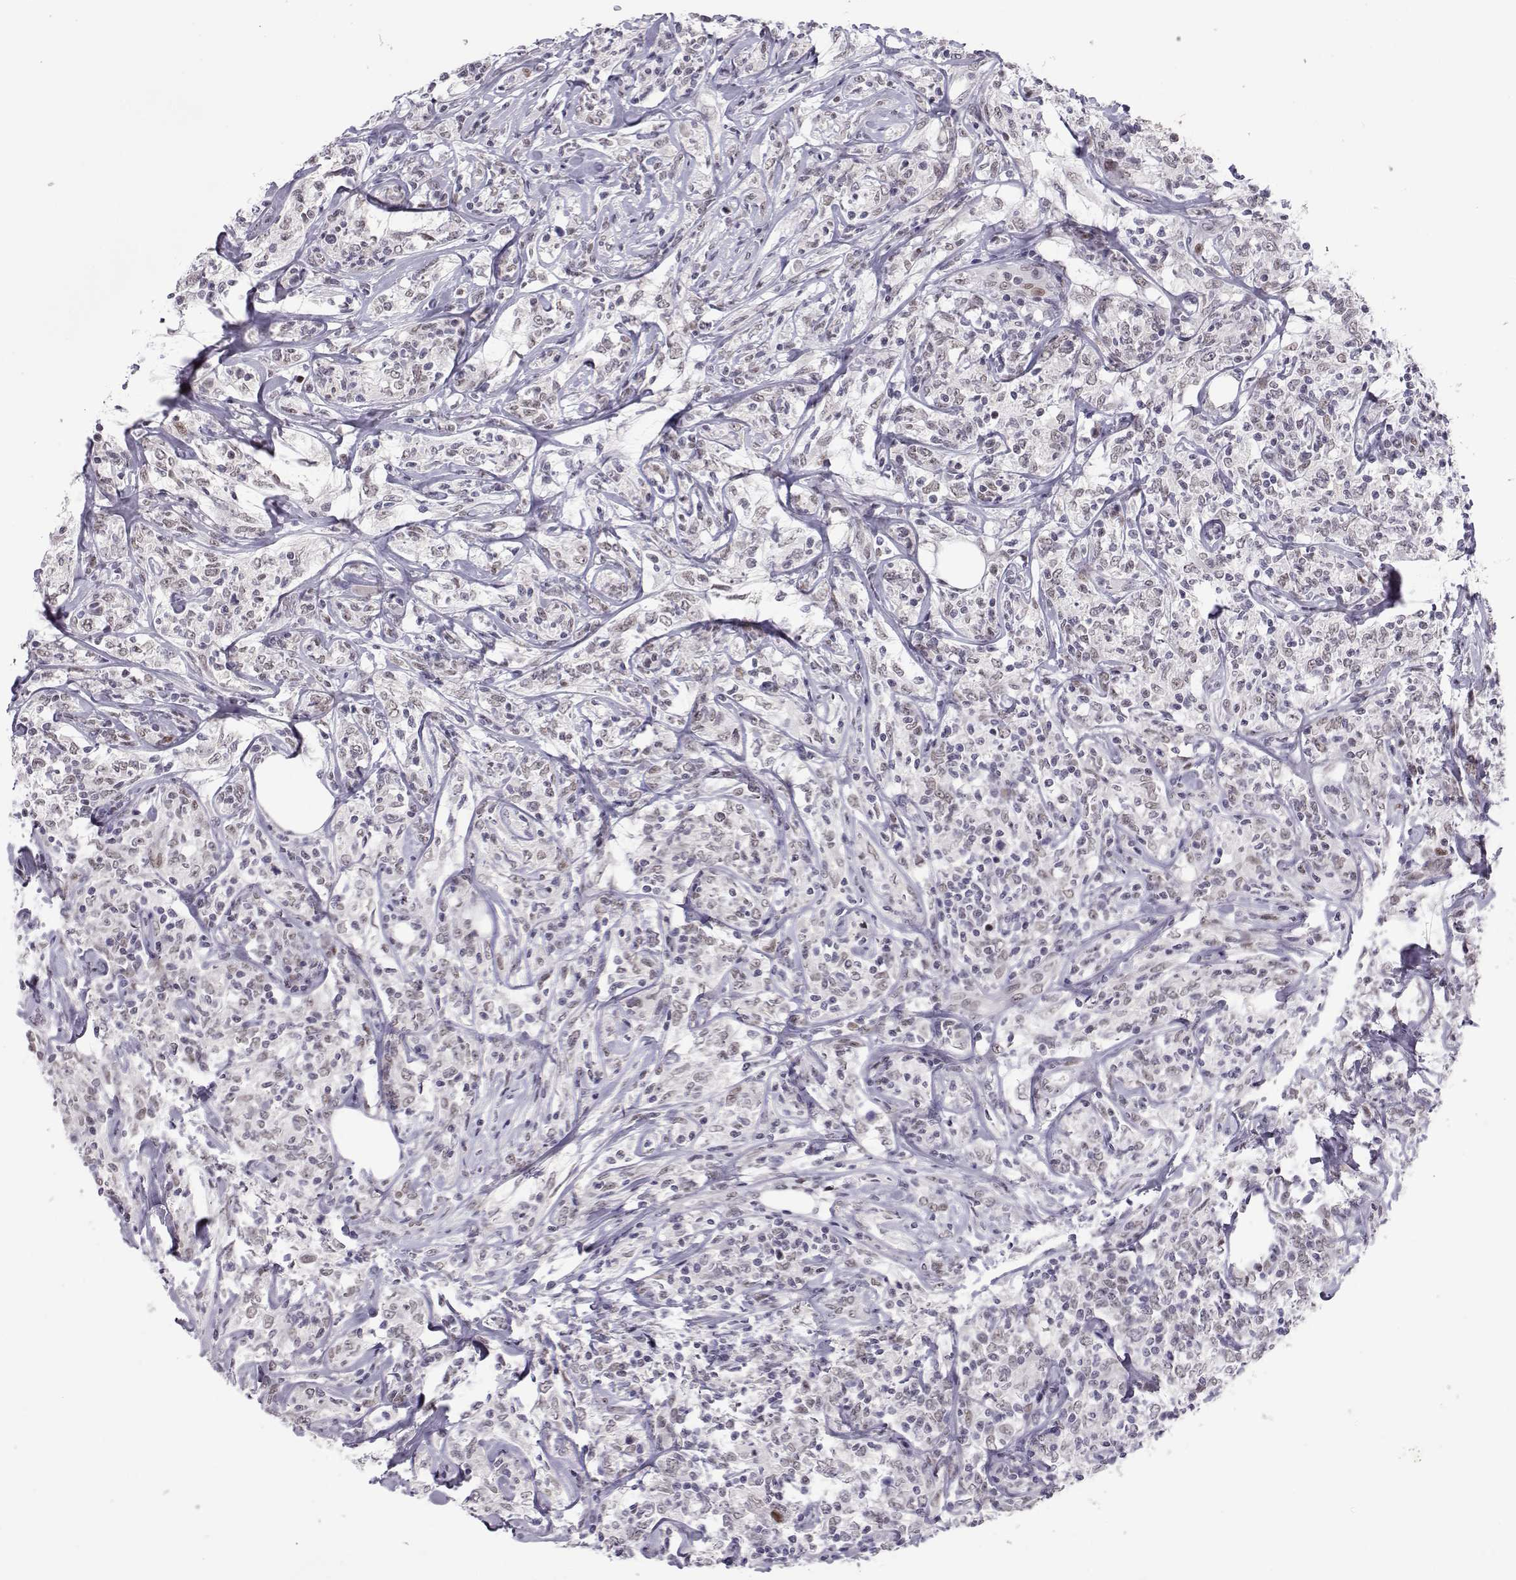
{"staining": {"intensity": "negative", "quantity": "none", "location": "none"}, "tissue": "lymphoma", "cell_type": "Tumor cells", "image_type": "cancer", "snomed": [{"axis": "morphology", "description": "Malignant lymphoma, non-Hodgkin's type, High grade"}, {"axis": "topography", "description": "Lymph node"}], "caption": "Immunohistochemical staining of lymphoma shows no significant expression in tumor cells. Nuclei are stained in blue.", "gene": "SIX6", "patient": {"sex": "female", "age": 84}}